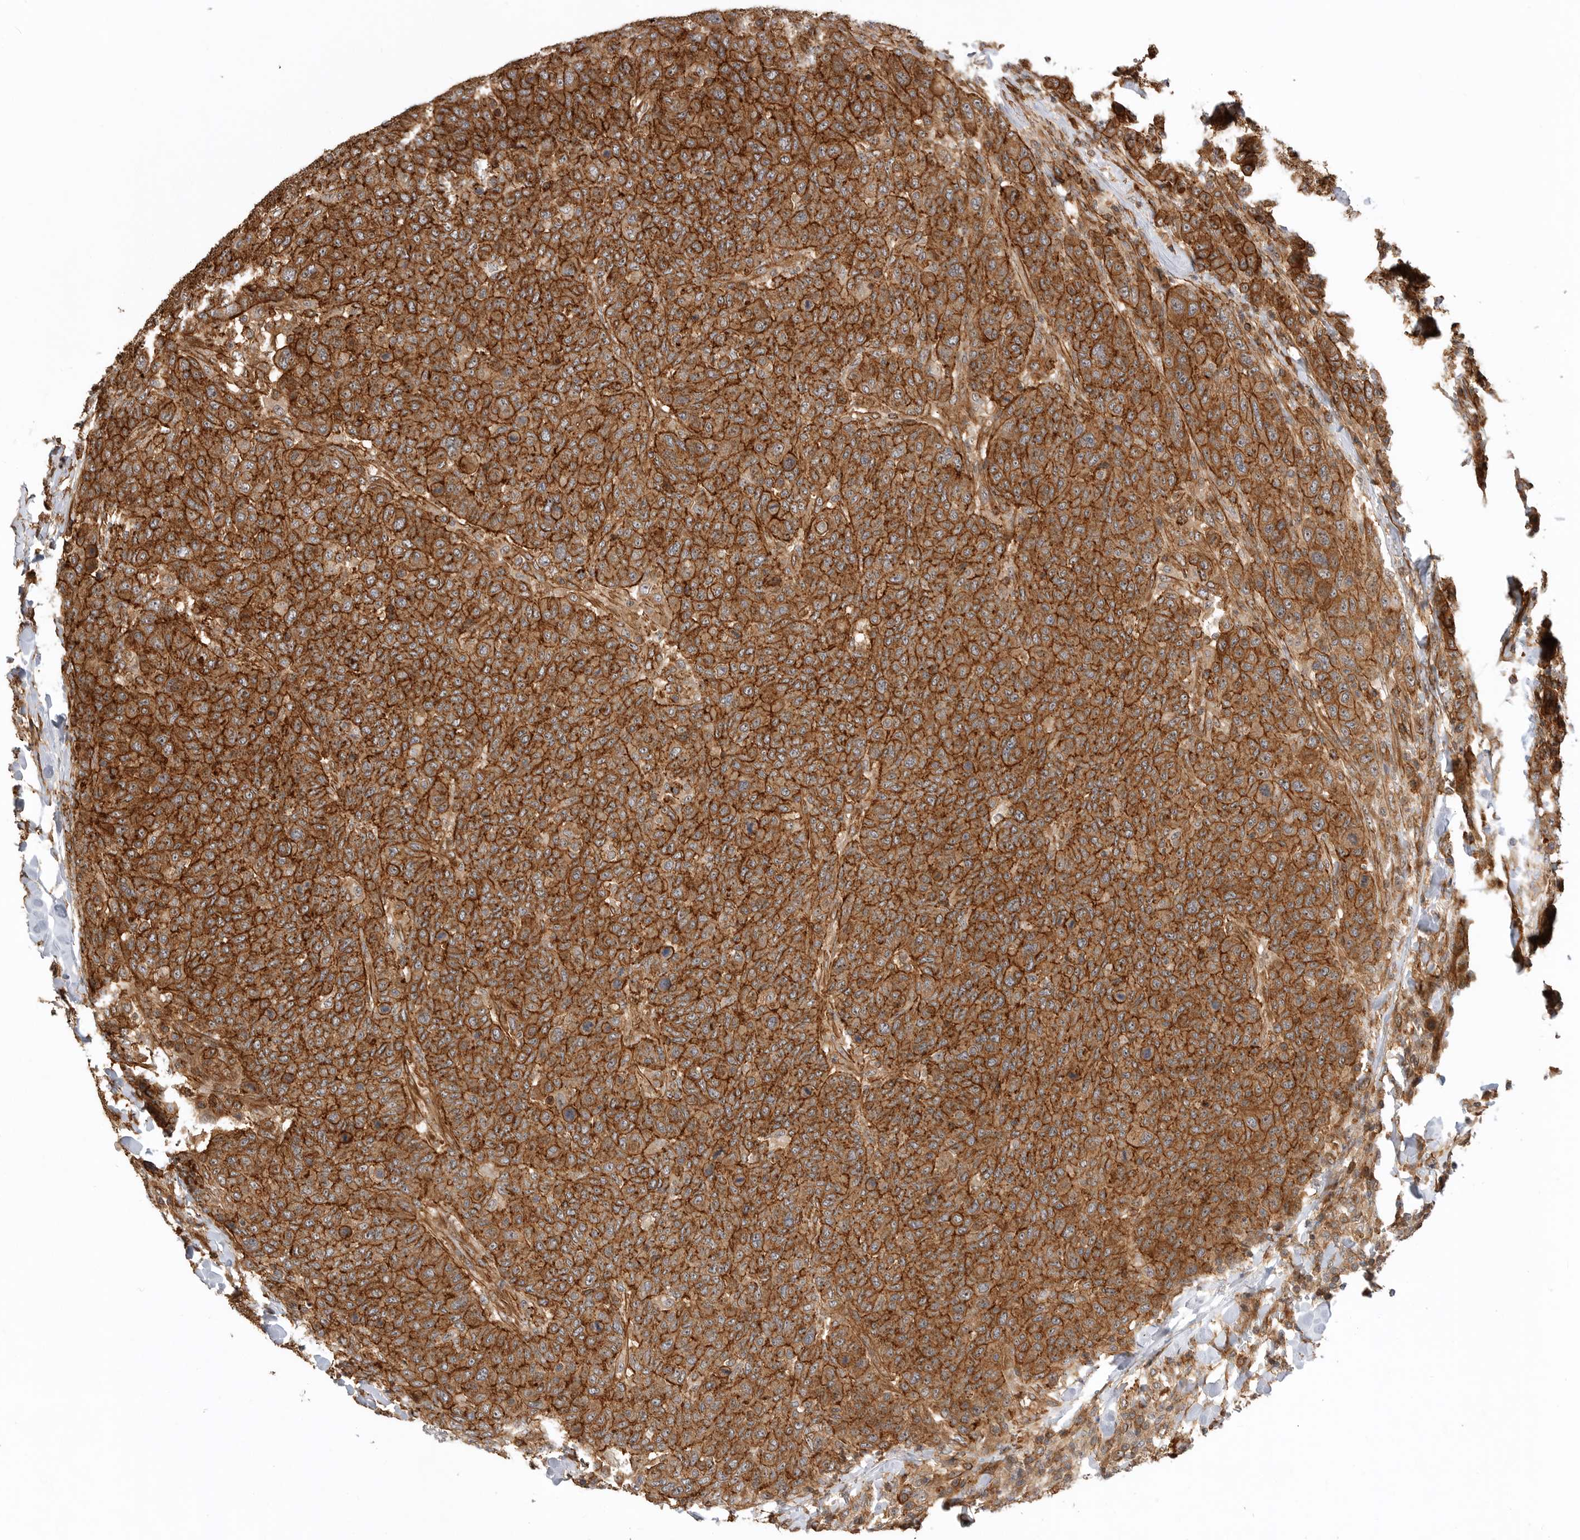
{"staining": {"intensity": "strong", "quantity": ">75%", "location": "cytoplasmic/membranous"}, "tissue": "breast cancer", "cell_type": "Tumor cells", "image_type": "cancer", "snomed": [{"axis": "morphology", "description": "Duct carcinoma"}, {"axis": "topography", "description": "Breast"}], "caption": "A histopathology image showing strong cytoplasmic/membranous staining in approximately >75% of tumor cells in breast cancer (infiltrating ductal carcinoma), as visualized by brown immunohistochemical staining.", "gene": "GPATCH2", "patient": {"sex": "female", "age": 37}}